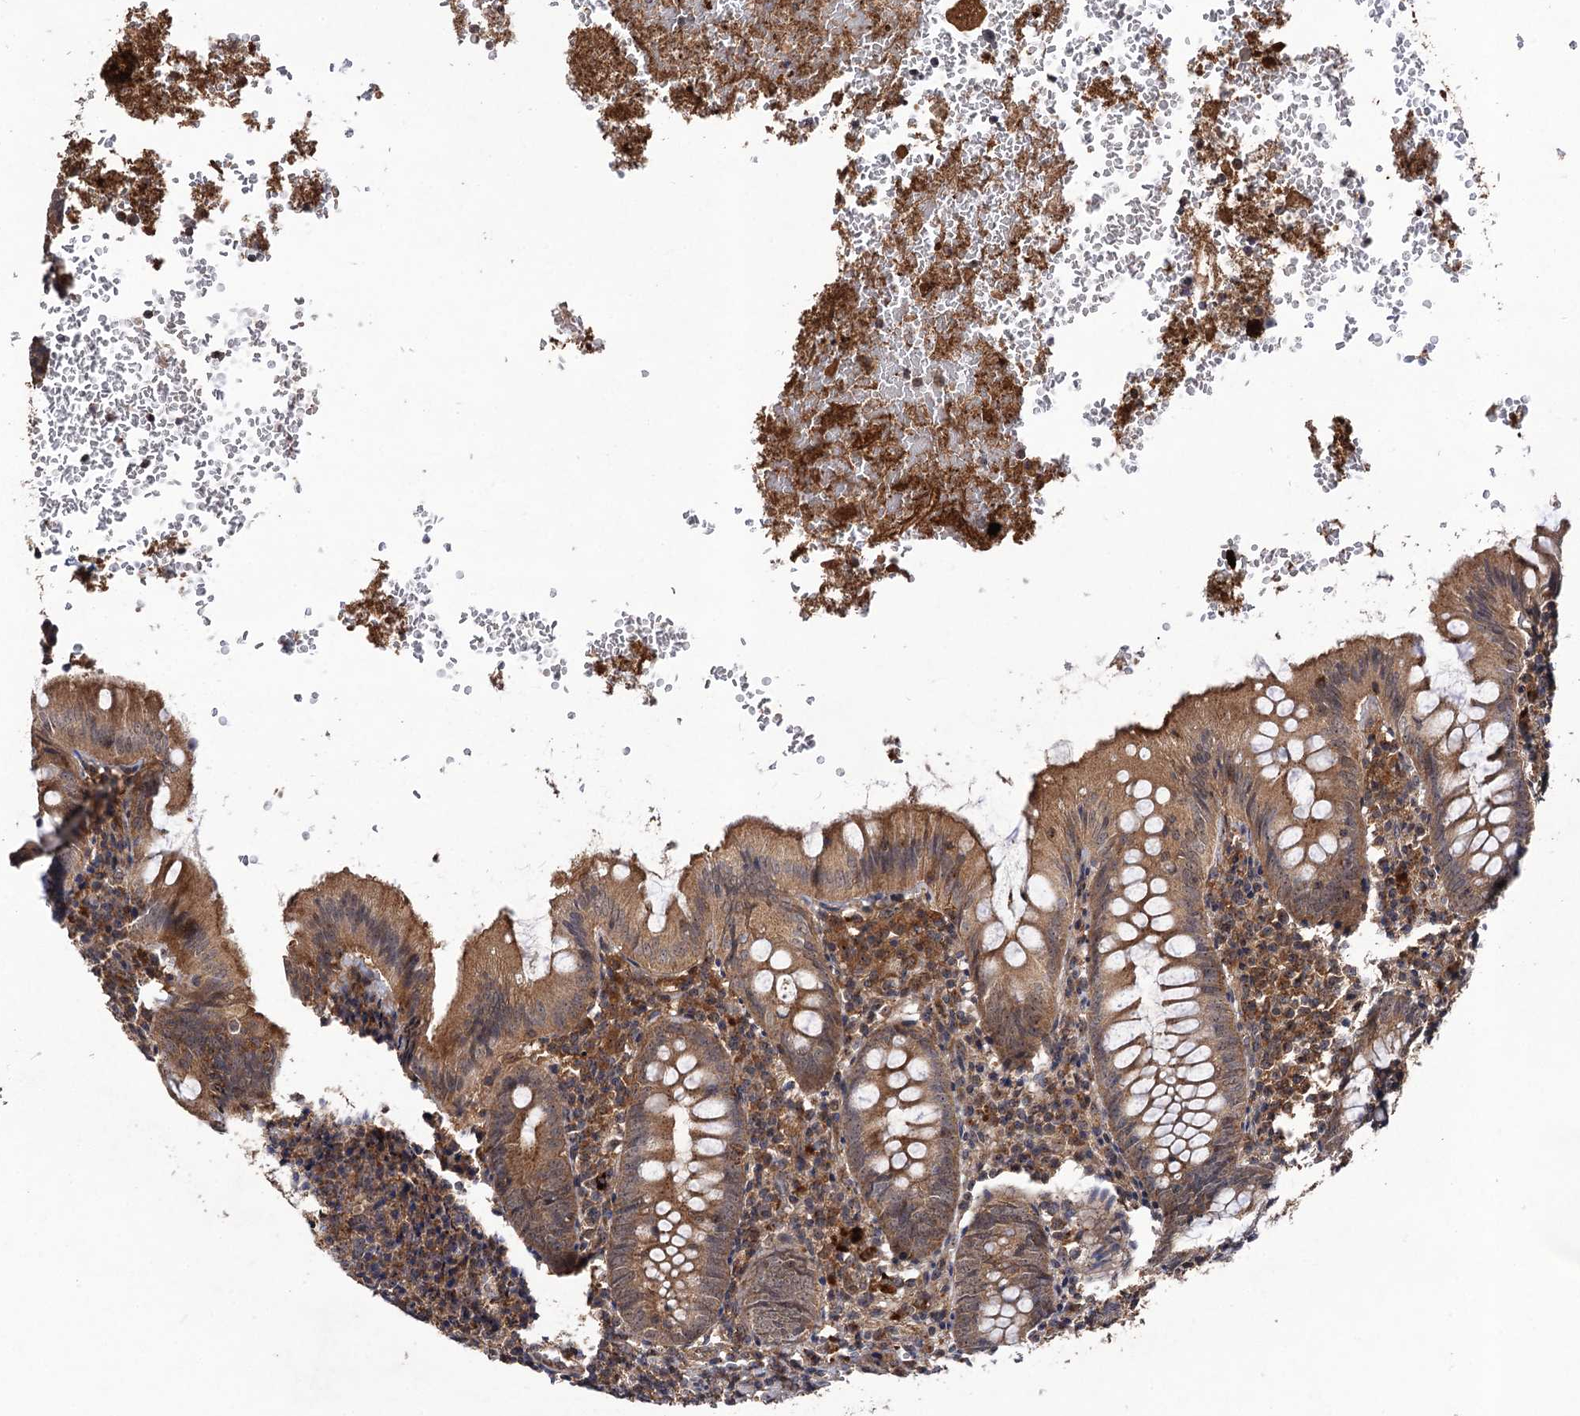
{"staining": {"intensity": "moderate", "quantity": ">75%", "location": "cytoplasmic/membranous"}, "tissue": "appendix", "cell_type": "Glandular cells", "image_type": "normal", "snomed": [{"axis": "morphology", "description": "Normal tissue, NOS"}, {"axis": "topography", "description": "Appendix"}], "caption": "High-power microscopy captured an immunohistochemistry (IHC) image of benign appendix, revealing moderate cytoplasmic/membranous staining in about >75% of glandular cells.", "gene": "KXD1", "patient": {"sex": "male", "age": 8}}